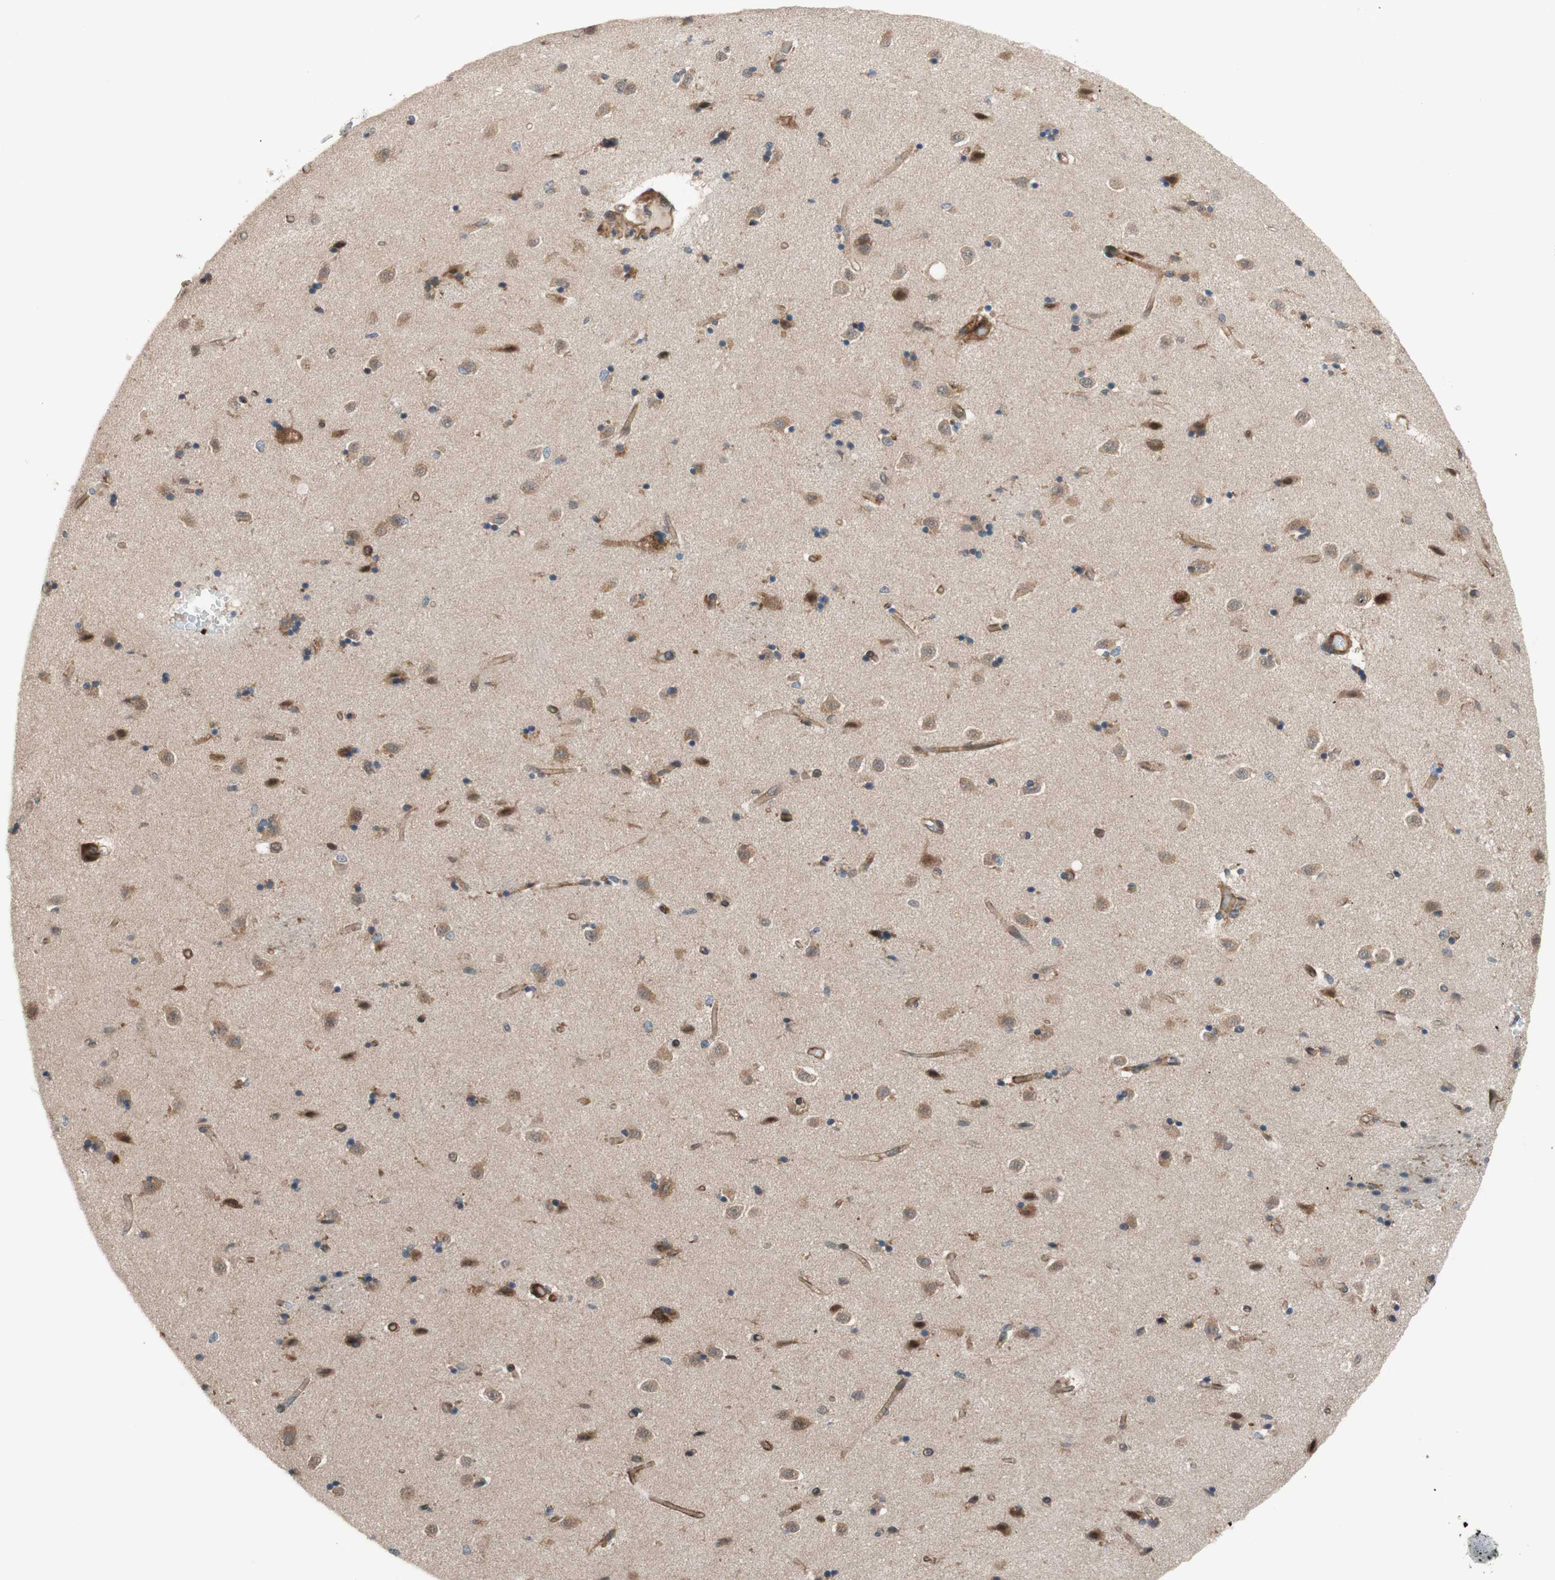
{"staining": {"intensity": "weak", "quantity": ">75%", "location": "cytoplasmic/membranous"}, "tissue": "caudate", "cell_type": "Glial cells", "image_type": "normal", "snomed": [{"axis": "morphology", "description": "Normal tissue, NOS"}, {"axis": "topography", "description": "Lateral ventricle wall"}], "caption": "IHC micrograph of benign caudate: caudate stained using IHC demonstrates low levels of weak protein expression localized specifically in the cytoplasmic/membranous of glial cells, appearing as a cytoplasmic/membranous brown color.", "gene": "CCN4", "patient": {"sex": "female", "age": 54}}